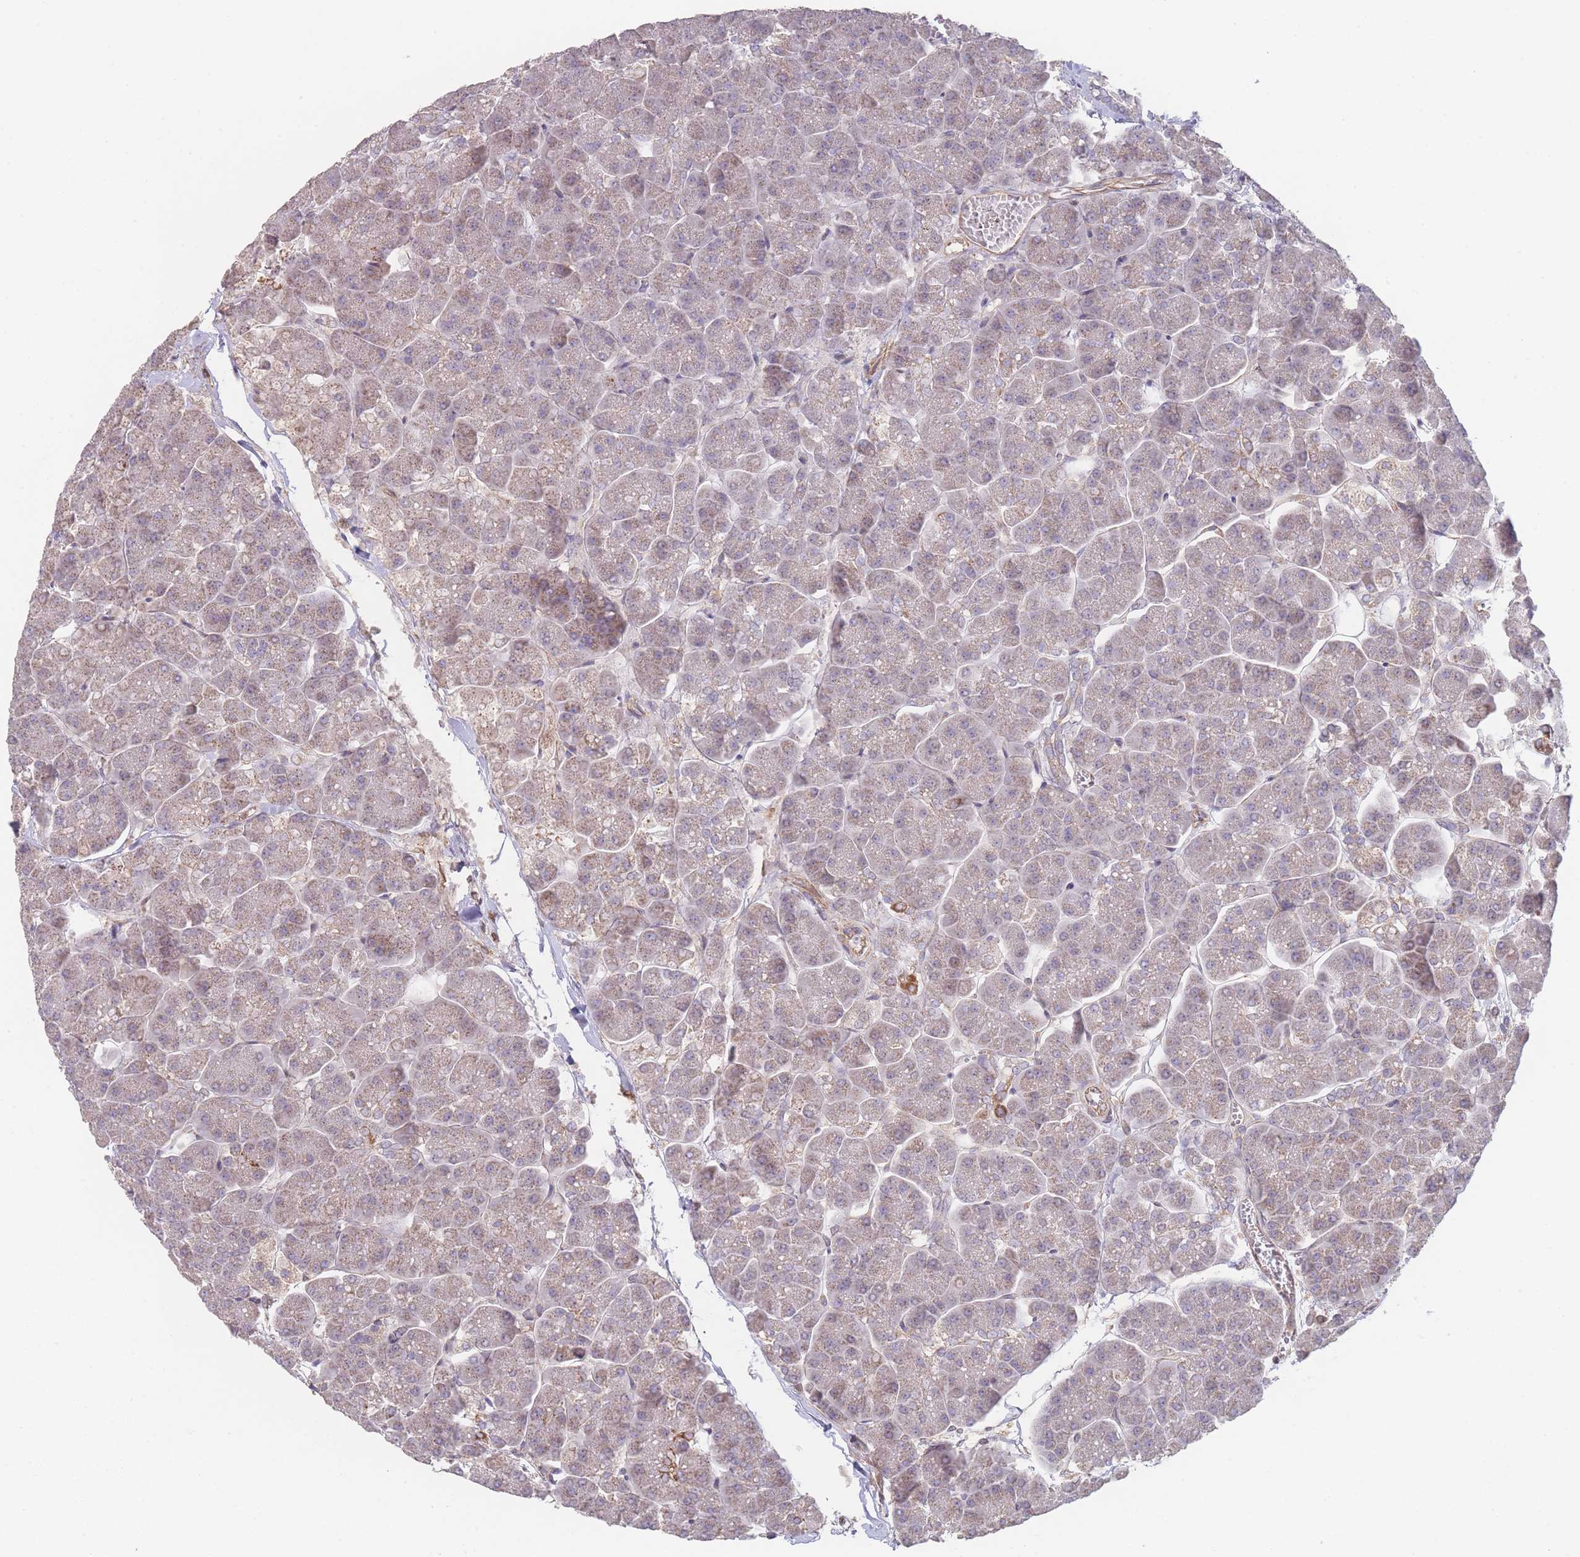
{"staining": {"intensity": "moderate", "quantity": "<25%", "location": "cytoplasmic/membranous"}, "tissue": "pancreas", "cell_type": "Exocrine glandular cells", "image_type": "normal", "snomed": [{"axis": "morphology", "description": "Normal tissue, NOS"}, {"axis": "topography", "description": "Pancreas"}, {"axis": "topography", "description": "Peripheral nerve tissue"}], "caption": "Exocrine glandular cells reveal moderate cytoplasmic/membranous positivity in about <25% of cells in benign pancreas.", "gene": "PXMP4", "patient": {"sex": "male", "age": 54}}